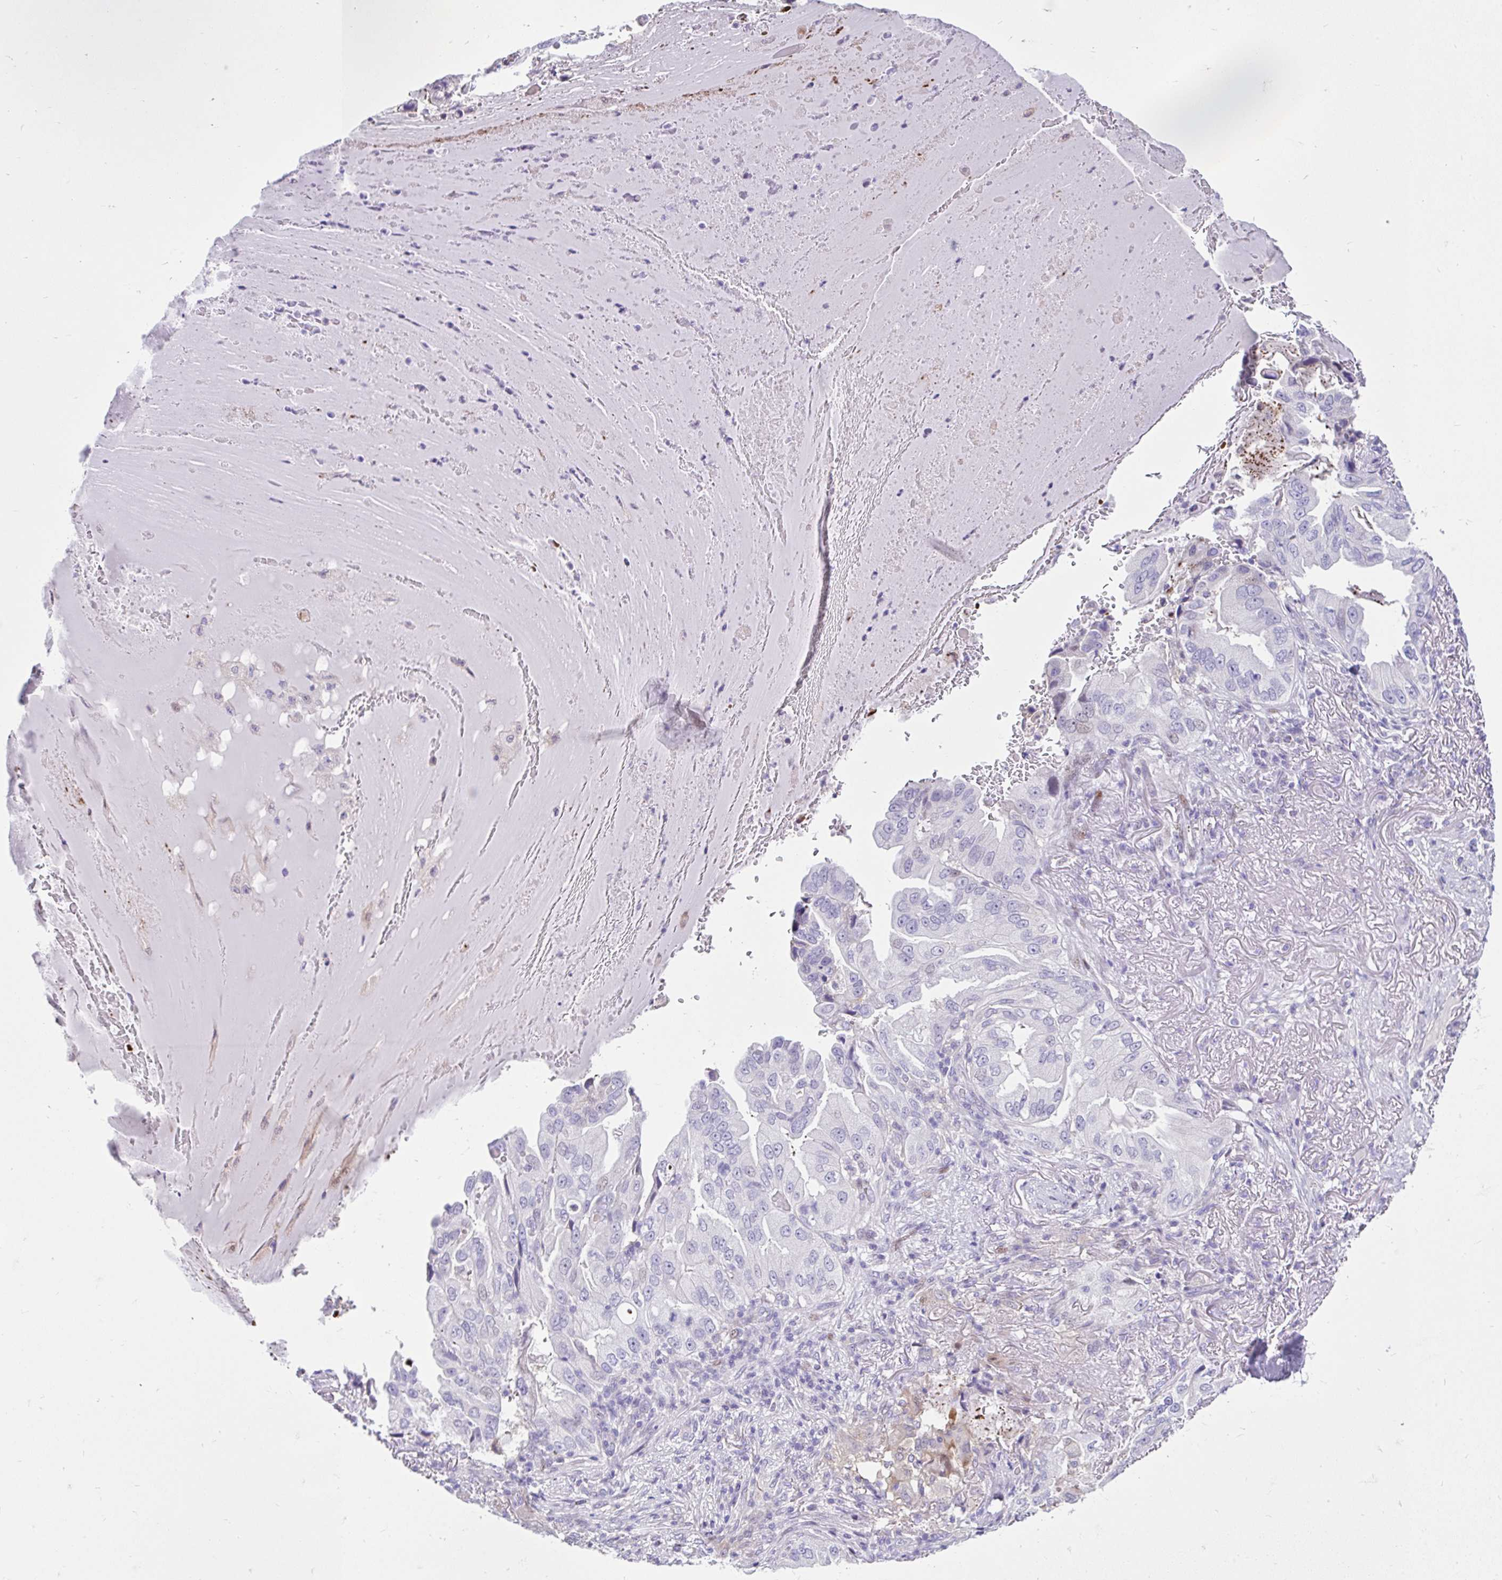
{"staining": {"intensity": "negative", "quantity": "none", "location": "none"}, "tissue": "lung cancer", "cell_type": "Tumor cells", "image_type": "cancer", "snomed": [{"axis": "morphology", "description": "Adenocarcinoma, NOS"}, {"axis": "topography", "description": "Lung"}], "caption": "Immunohistochemistry micrograph of neoplastic tissue: lung cancer (adenocarcinoma) stained with DAB (3,3'-diaminobenzidine) shows no significant protein expression in tumor cells.", "gene": "NHLH2", "patient": {"sex": "female", "age": 69}}